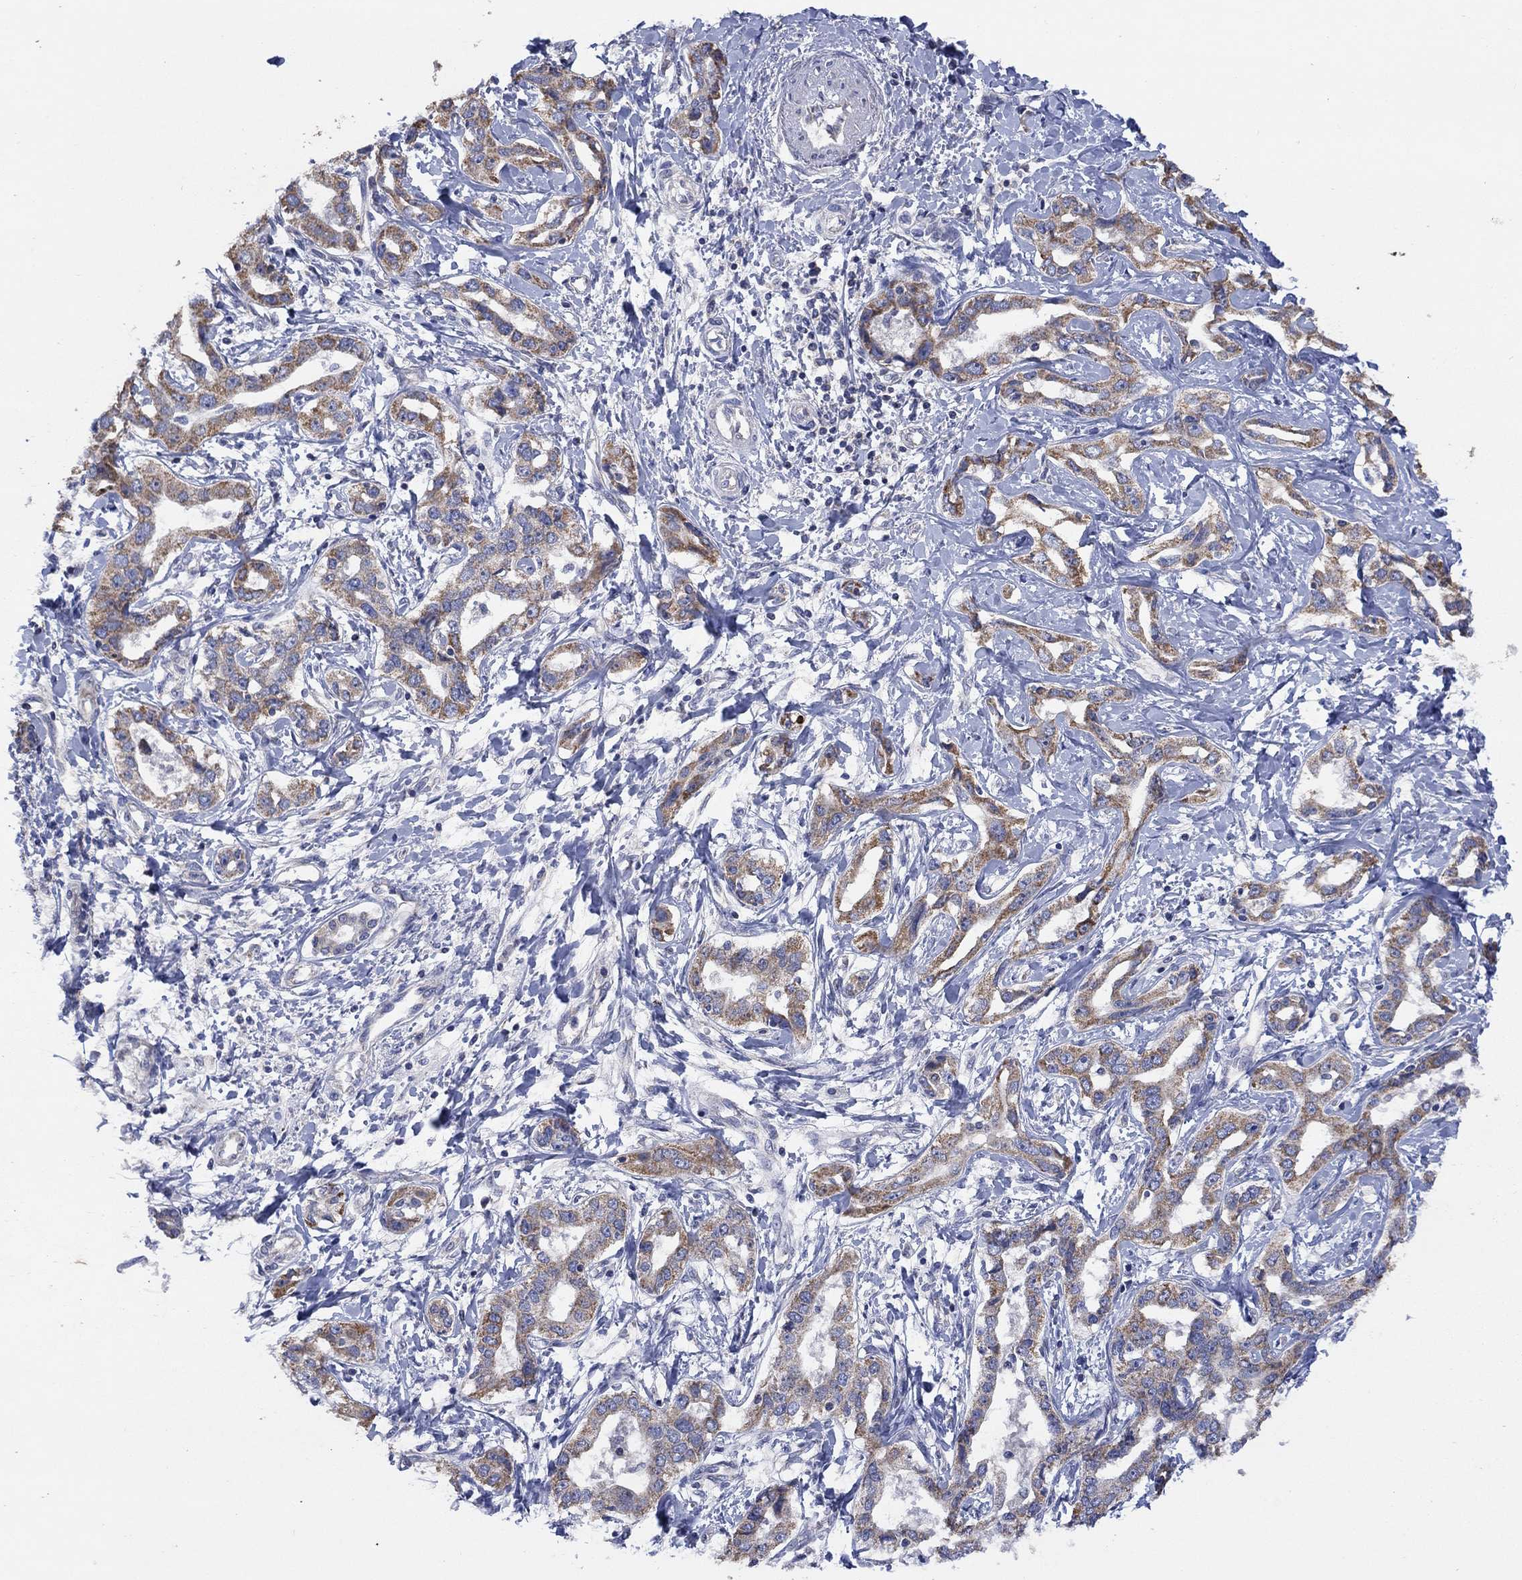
{"staining": {"intensity": "strong", "quantity": ">75%", "location": "cytoplasmic/membranous"}, "tissue": "liver cancer", "cell_type": "Tumor cells", "image_type": "cancer", "snomed": [{"axis": "morphology", "description": "Cholangiocarcinoma"}, {"axis": "topography", "description": "Liver"}], "caption": "The photomicrograph reveals a brown stain indicating the presence of a protein in the cytoplasmic/membranous of tumor cells in liver cancer (cholangiocarcinoma).", "gene": "CLVS1", "patient": {"sex": "male", "age": 59}}